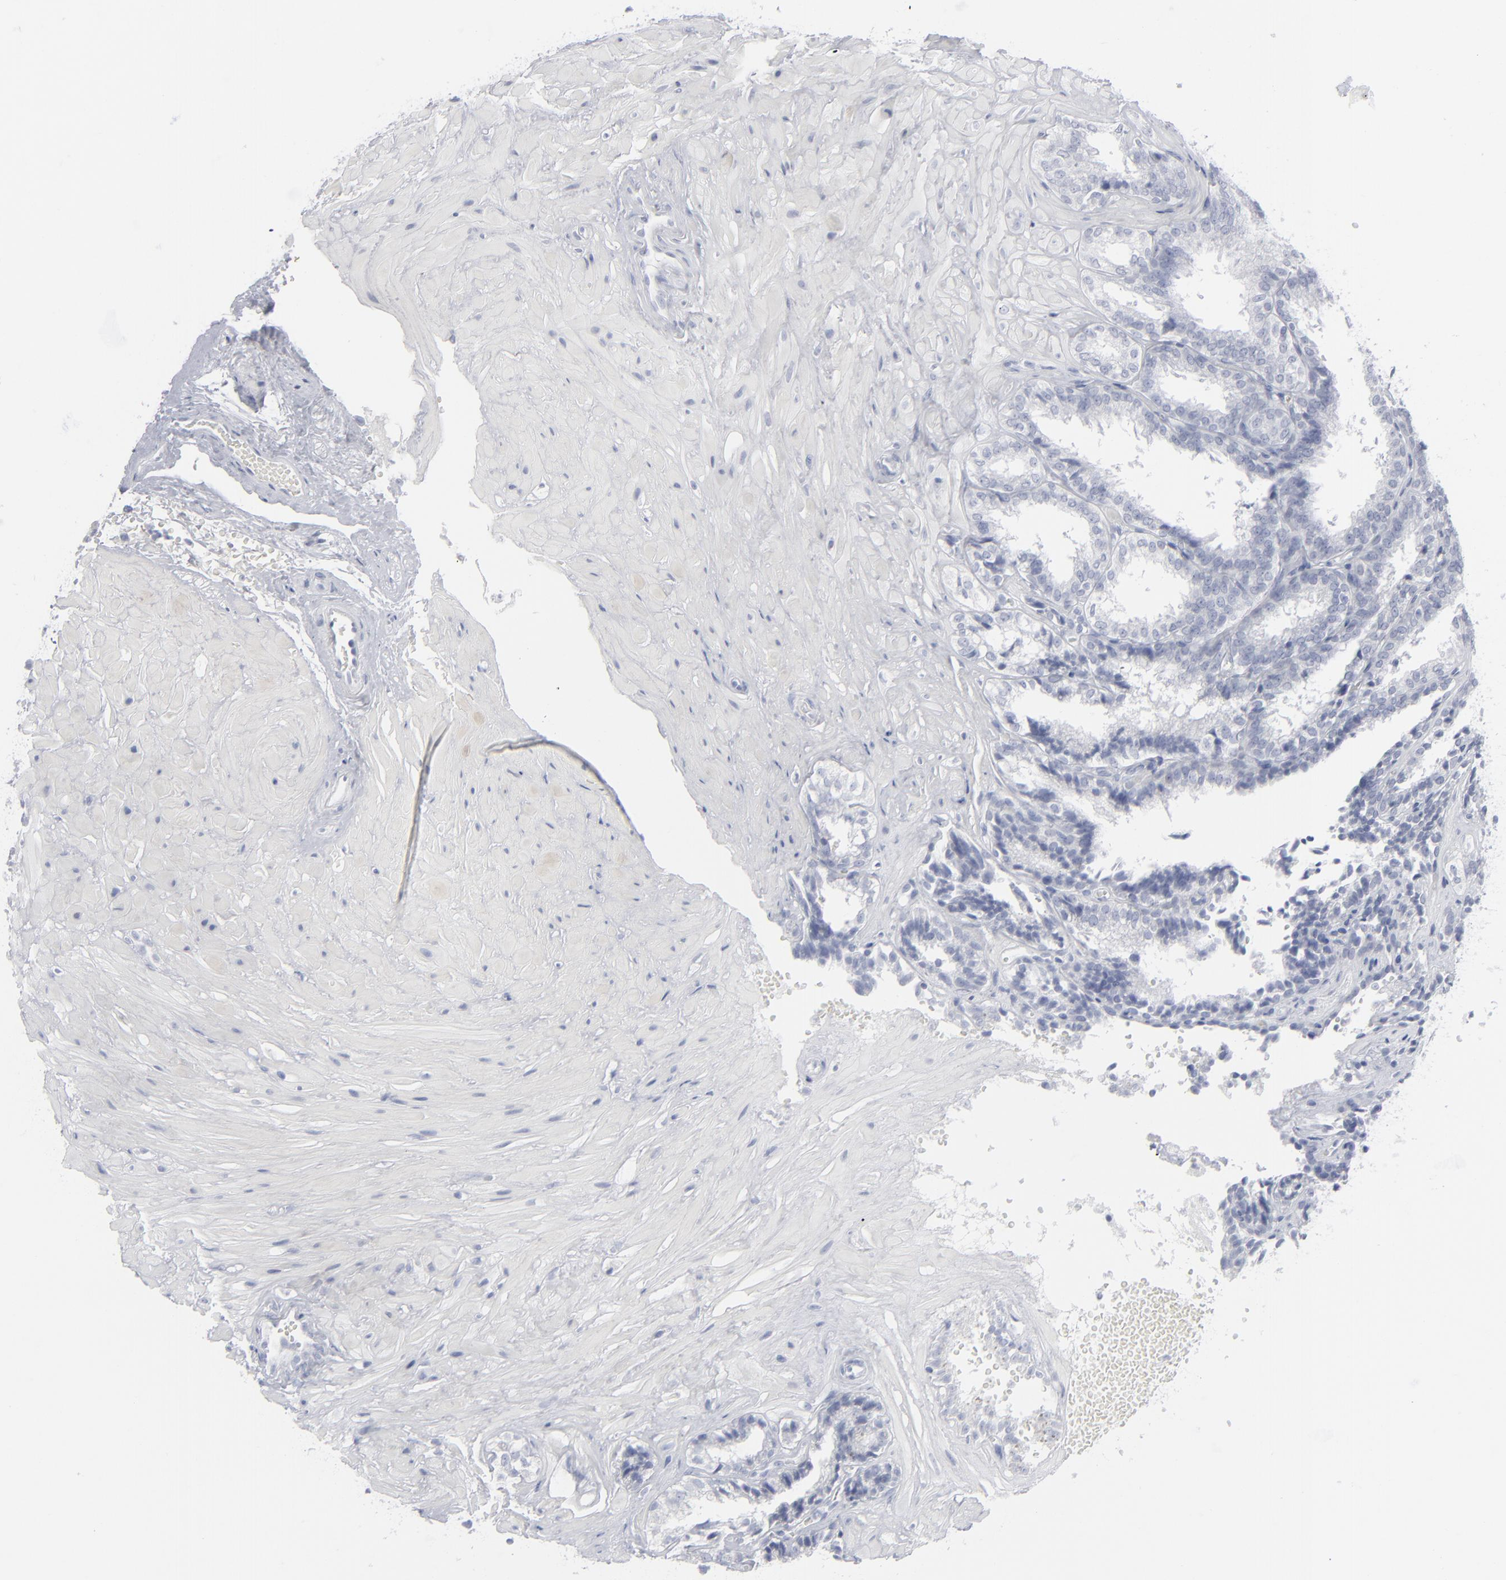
{"staining": {"intensity": "negative", "quantity": "none", "location": "none"}, "tissue": "seminal vesicle", "cell_type": "Glandular cells", "image_type": "normal", "snomed": [{"axis": "morphology", "description": "Normal tissue, NOS"}, {"axis": "topography", "description": "Seminal veicle"}], "caption": "Immunohistochemistry image of unremarkable seminal vesicle: human seminal vesicle stained with DAB (3,3'-diaminobenzidine) exhibits no significant protein expression in glandular cells.", "gene": "MSLN", "patient": {"sex": "male", "age": 26}}